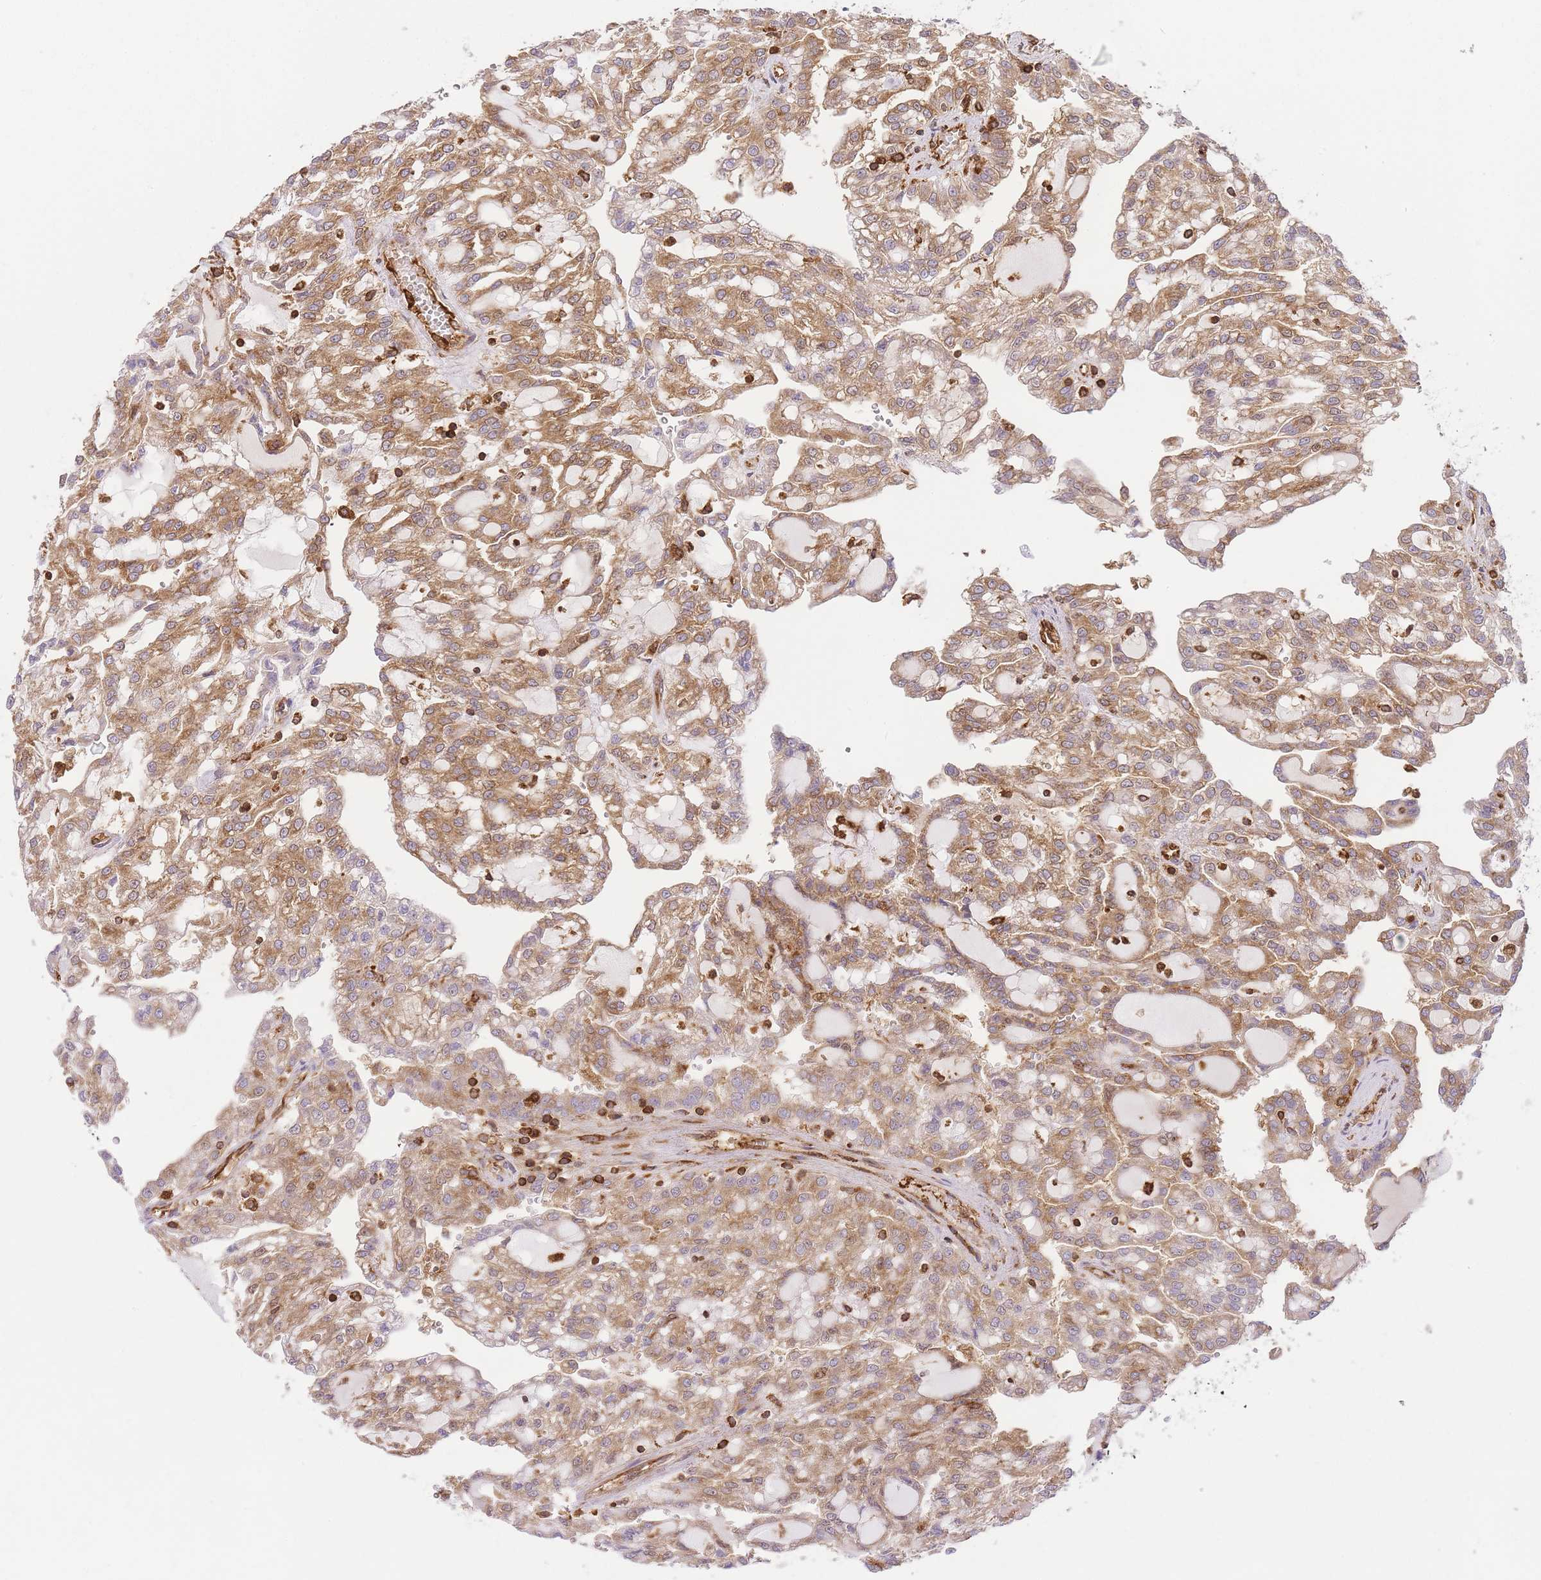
{"staining": {"intensity": "moderate", "quantity": ">75%", "location": "cytoplasmic/membranous"}, "tissue": "renal cancer", "cell_type": "Tumor cells", "image_type": "cancer", "snomed": [{"axis": "morphology", "description": "Adenocarcinoma, NOS"}, {"axis": "topography", "description": "Kidney"}], "caption": "DAB (3,3'-diaminobenzidine) immunohistochemical staining of human renal cancer (adenocarcinoma) reveals moderate cytoplasmic/membranous protein positivity in approximately >75% of tumor cells.", "gene": "MSN", "patient": {"sex": "male", "age": 63}}